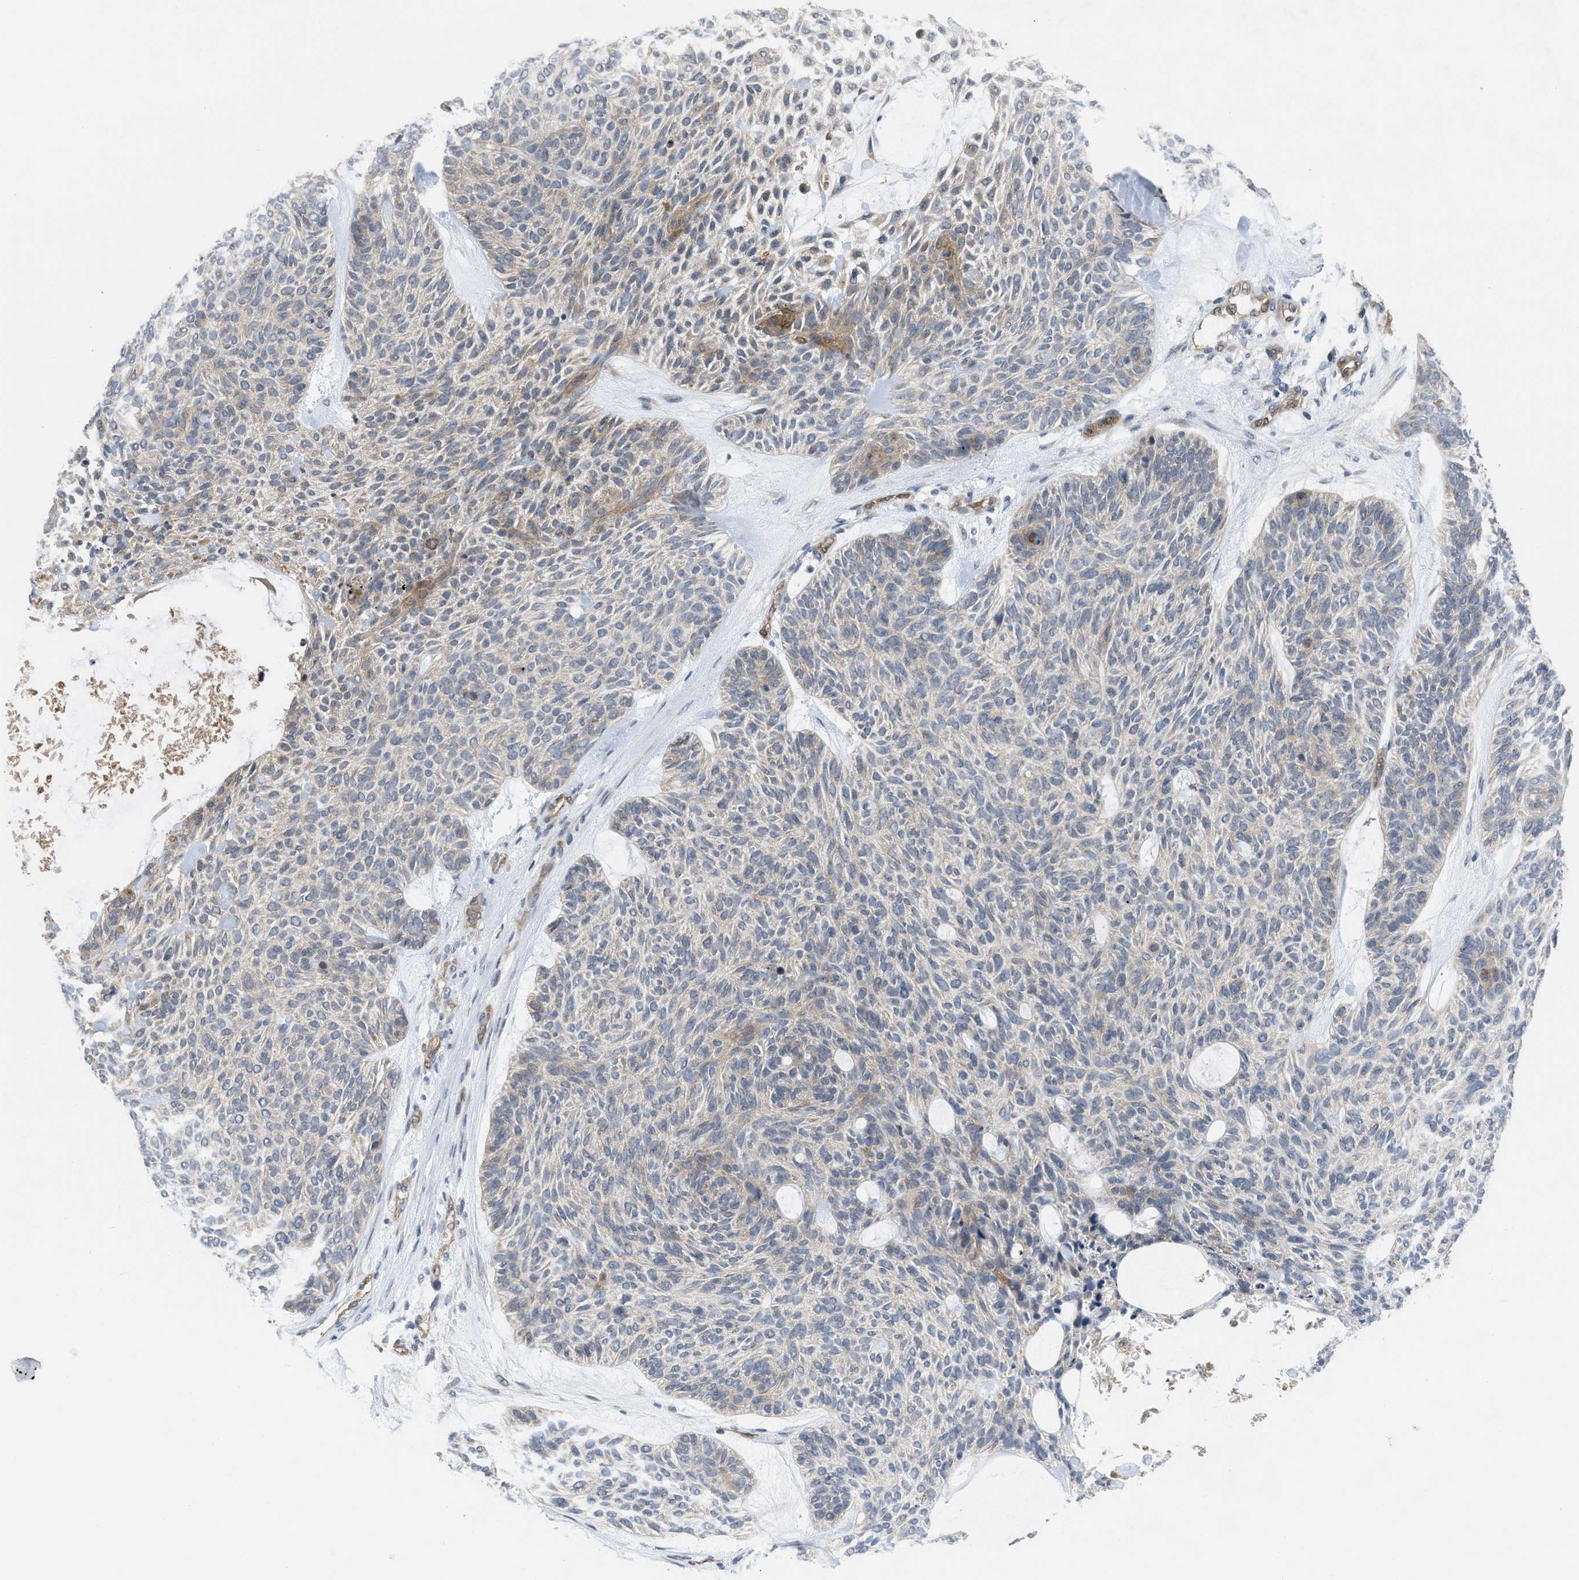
{"staining": {"intensity": "negative", "quantity": "none", "location": "none"}, "tissue": "skin cancer", "cell_type": "Tumor cells", "image_type": "cancer", "snomed": [{"axis": "morphology", "description": "Basal cell carcinoma"}, {"axis": "topography", "description": "Skin"}], "caption": "Photomicrograph shows no protein staining in tumor cells of skin basal cell carcinoma tissue. Brightfield microscopy of immunohistochemistry stained with DAB (brown) and hematoxylin (blue), captured at high magnification.", "gene": "LDAF1", "patient": {"sex": "male", "age": 55}}